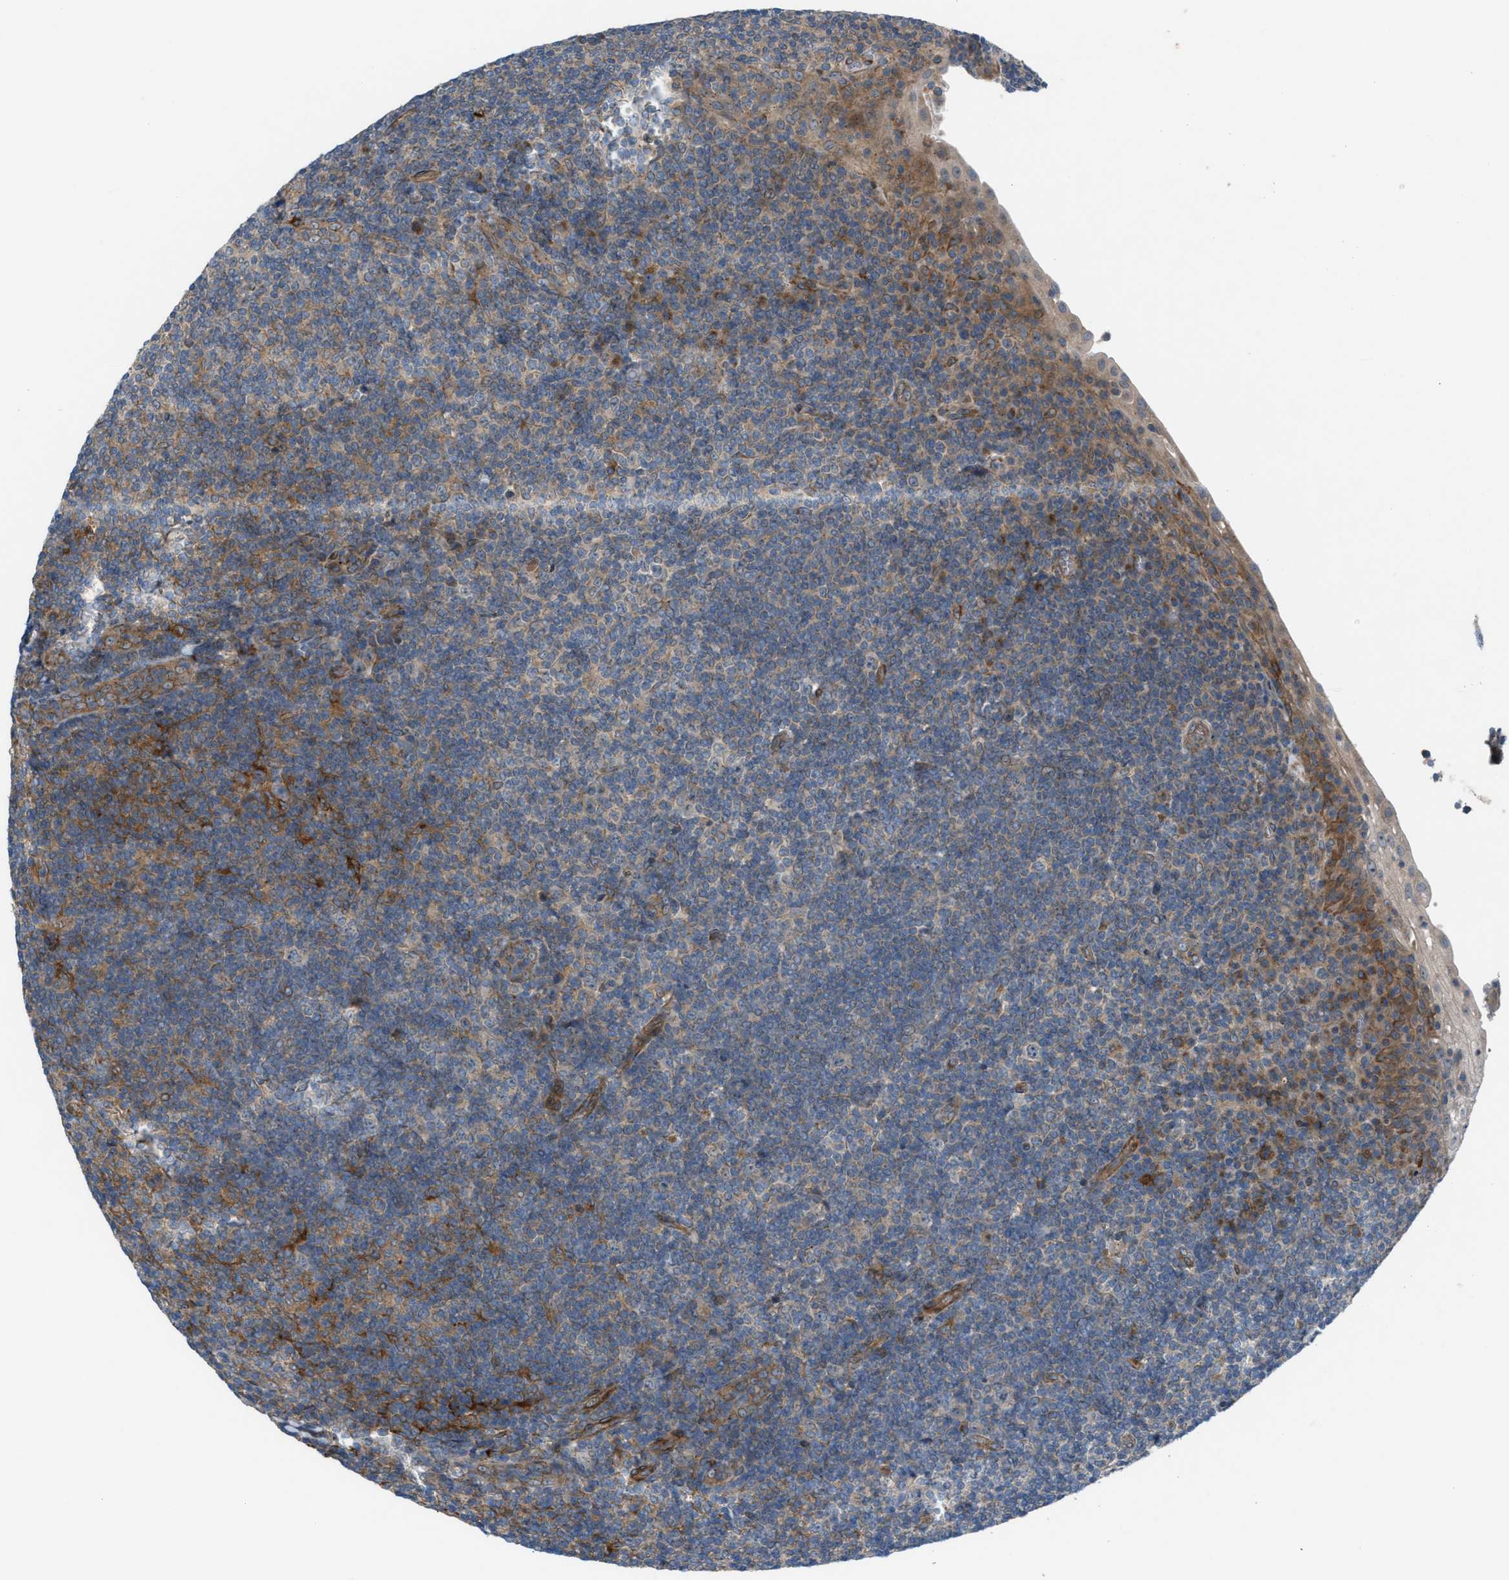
{"staining": {"intensity": "weak", "quantity": "<25%", "location": "cytoplasmic/membranous"}, "tissue": "tonsil", "cell_type": "Germinal center cells", "image_type": "normal", "snomed": [{"axis": "morphology", "description": "Normal tissue, NOS"}, {"axis": "topography", "description": "Tonsil"}], "caption": "Human tonsil stained for a protein using immunohistochemistry exhibits no positivity in germinal center cells.", "gene": "CYB5D1", "patient": {"sex": "male", "age": 37}}